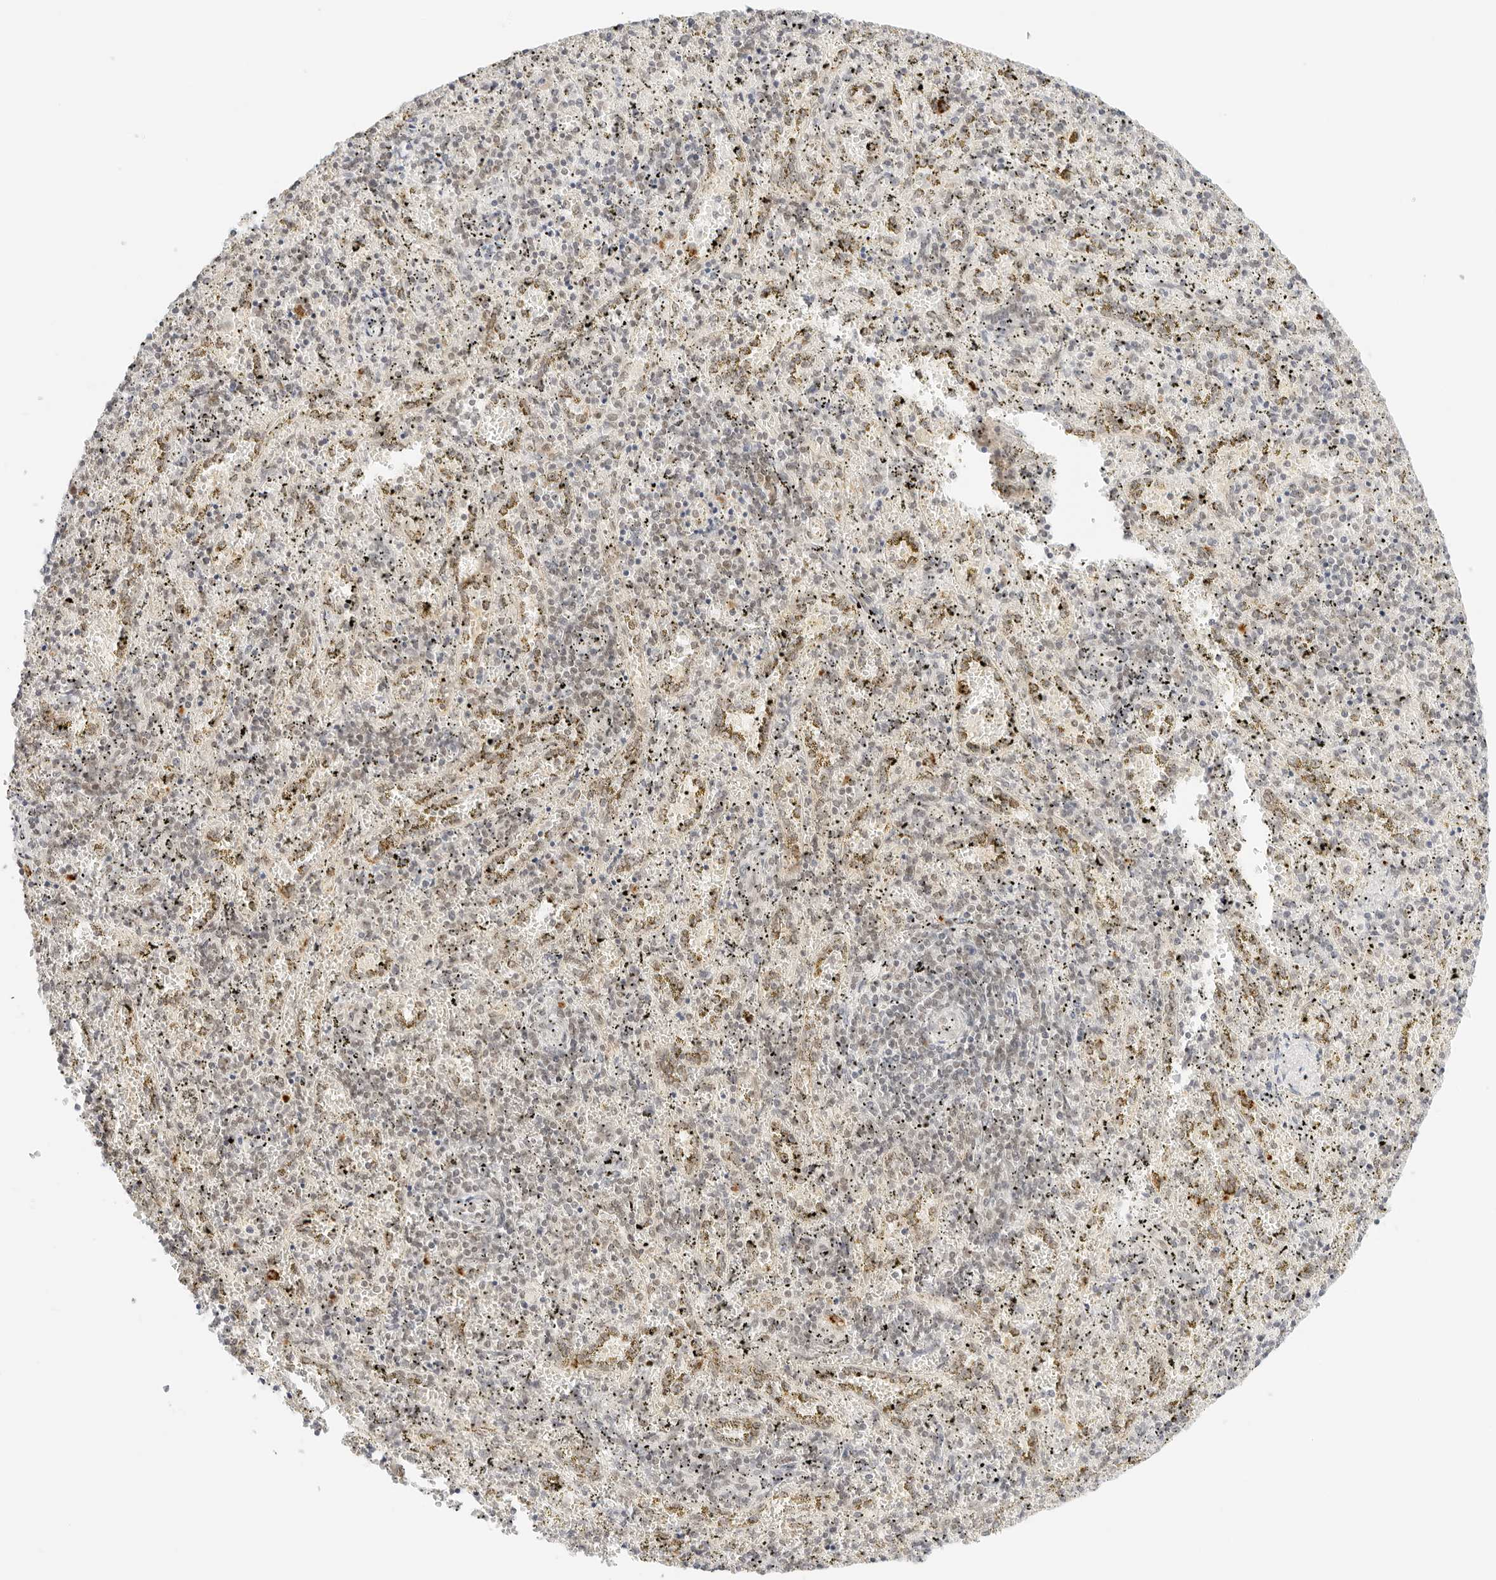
{"staining": {"intensity": "negative", "quantity": "none", "location": "none"}, "tissue": "spleen", "cell_type": "Cells in red pulp", "image_type": "normal", "snomed": [{"axis": "morphology", "description": "Normal tissue, NOS"}, {"axis": "topography", "description": "Spleen"}], "caption": "DAB immunohistochemical staining of unremarkable human spleen displays no significant staining in cells in red pulp.", "gene": "POLR3C", "patient": {"sex": "male", "age": 11}}